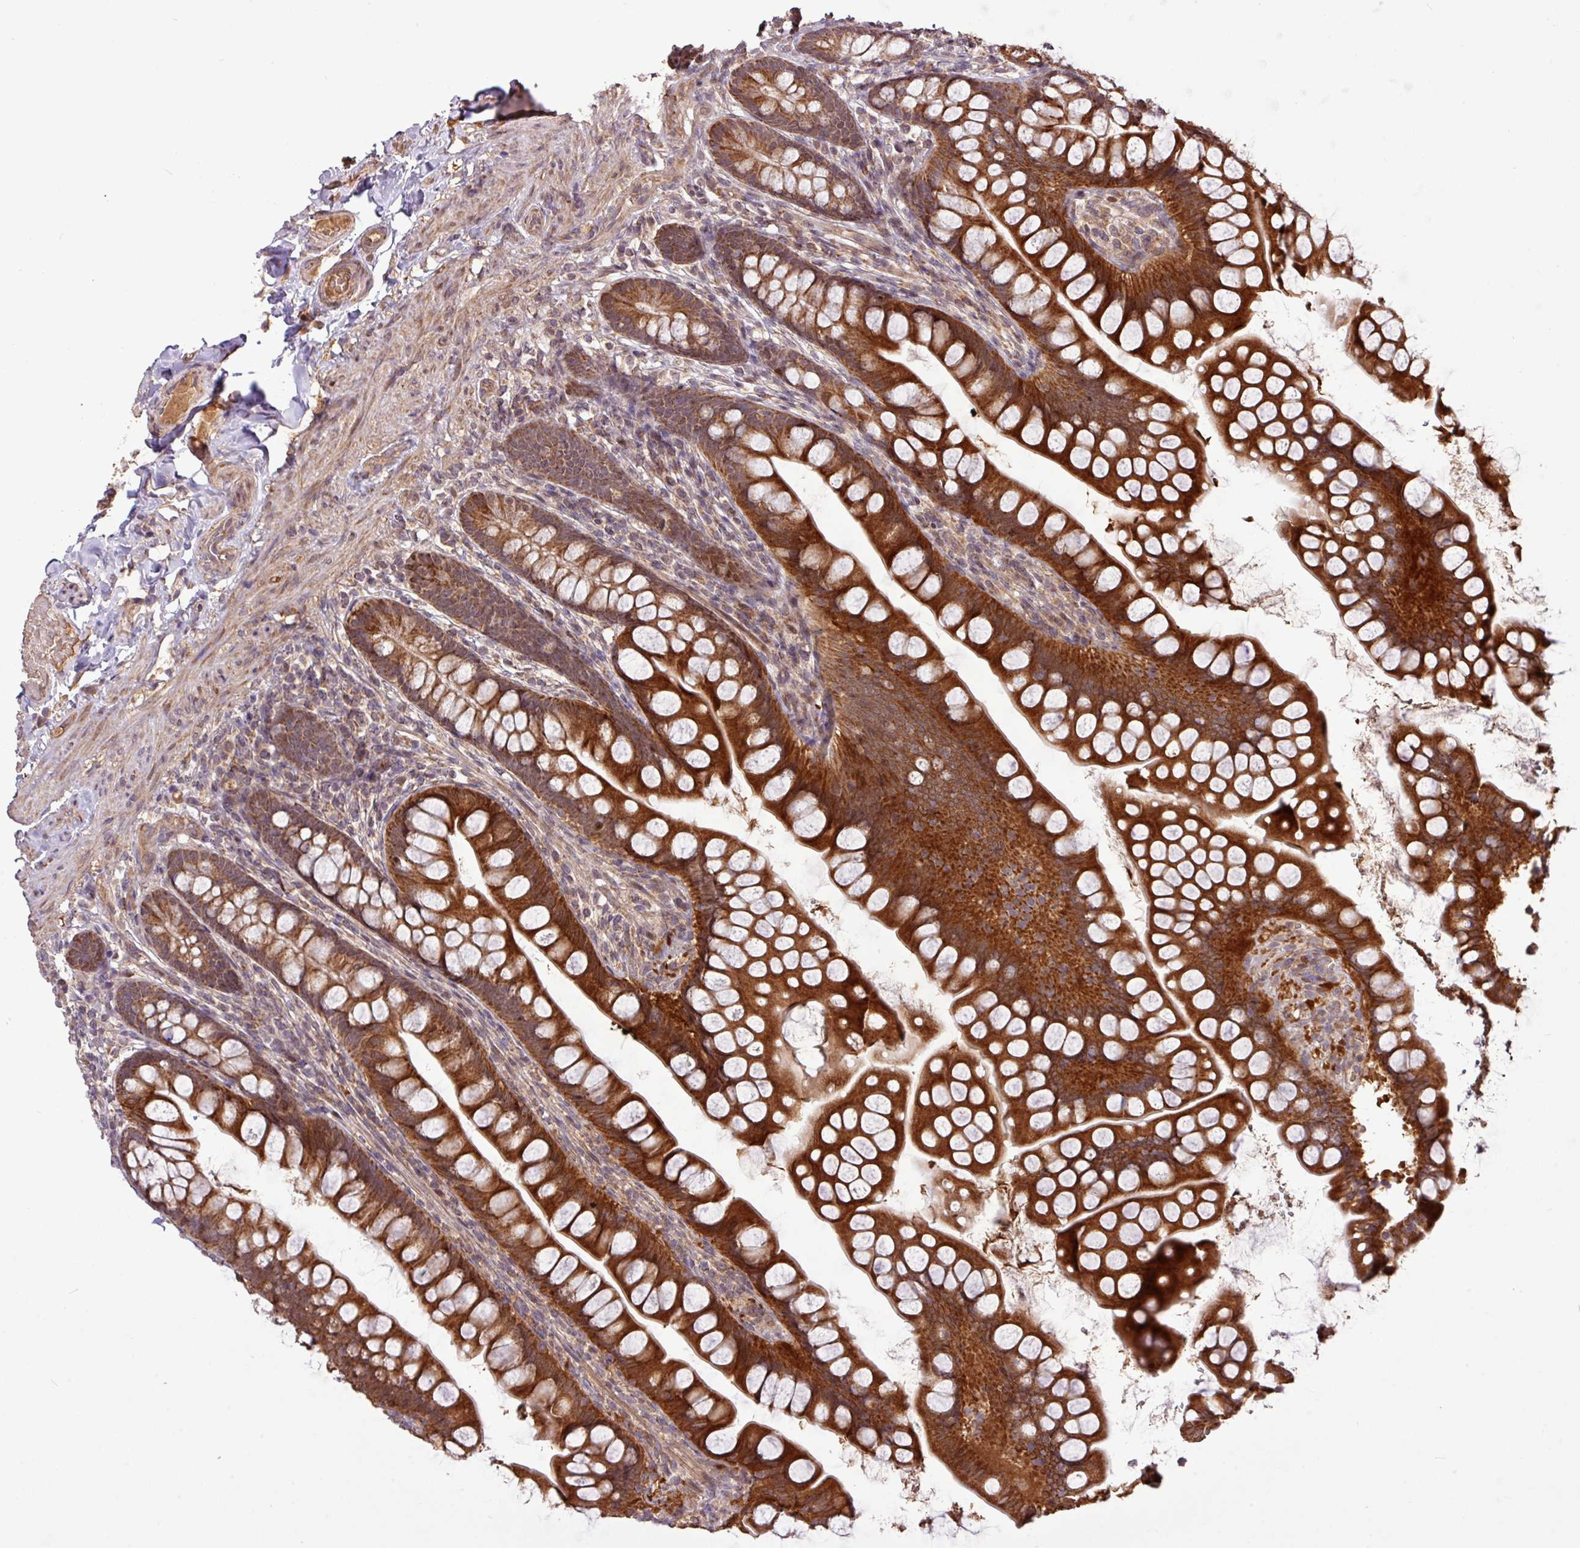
{"staining": {"intensity": "strong", "quantity": ">75%", "location": "cytoplasmic/membranous"}, "tissue": "small intestine", "cell_type": "Glandular cells", "image_type": "normal", "snomed": [{"axis": "morphology", "description": "Normal tissue, NOS"}, {"axis": "topography", "description": "Small intestine"}], "caption": "A high amount of strong cytoplasmic/membranous expression is present in about >75% of glandular cells in benign small intestine. The staining was performed using DAB, with brown indicating positive protein expression. Nuclei are stained blue with hematoxylin.", "gene": "YPEL1", "patient": {"sex": "male", "age": 70}}